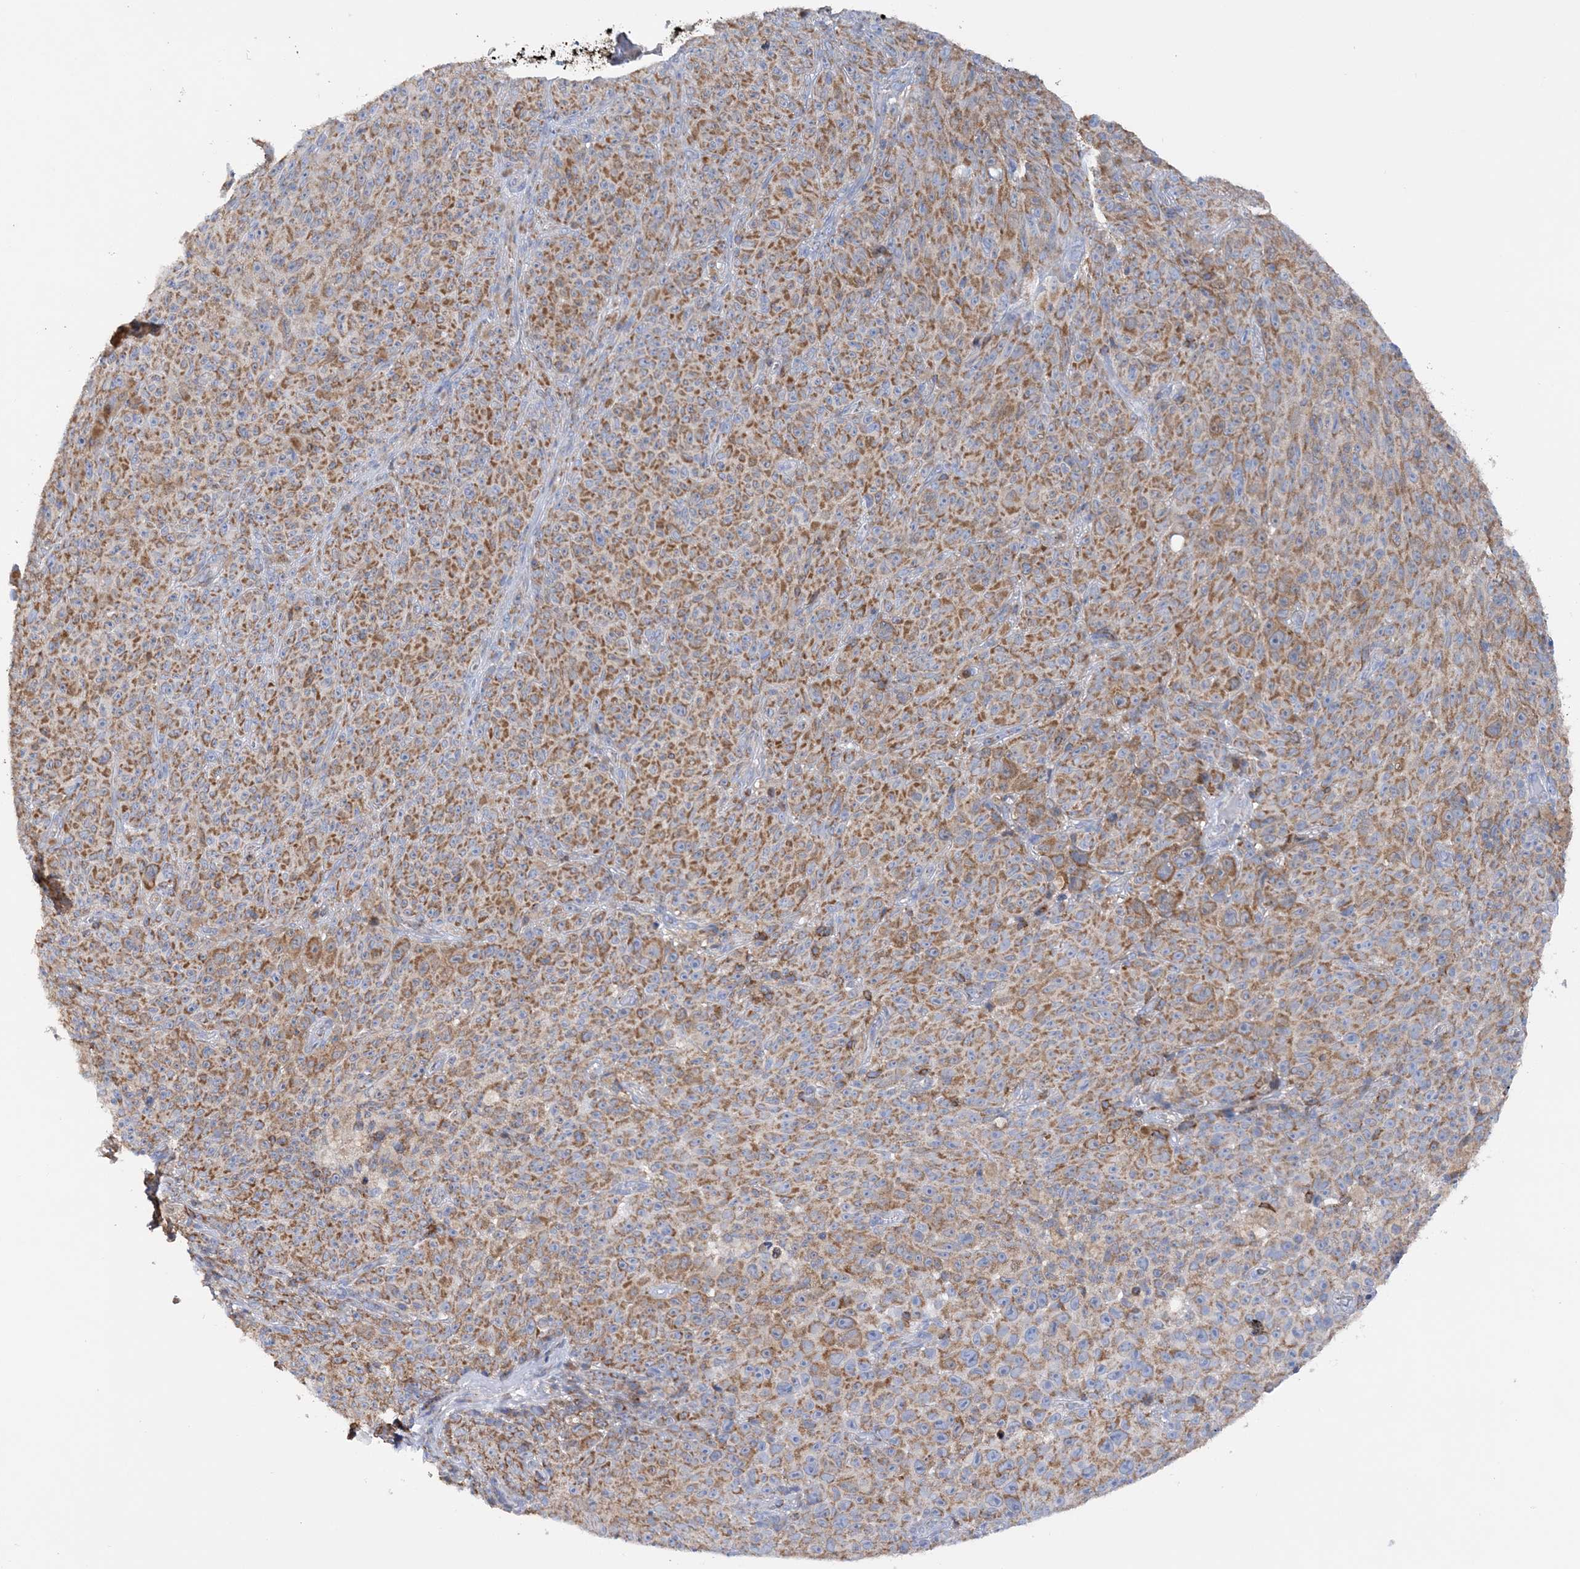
{"staining": {"intensity": "moderate", "quantity": ">75%", "location": "cytoplasmic/membranous"}, "tissue": "melanoma", "cell_type": "Tumor cells", "image_type": "cancer", "snomed": [{"axis": "morphology", "description": "Malignant melanoma, NOS"}, {"axis": "topography", "description": "Skin"}], "caption": "Immunohistochemistry (IHC) (DAB) staining of human malignant melanoma exhibits moderate cytoplasmic/membranous protein expression in approximately >75% of tumor cells.", "gene": "TTC32", "patient": {"sex": "female", "age": 82}}